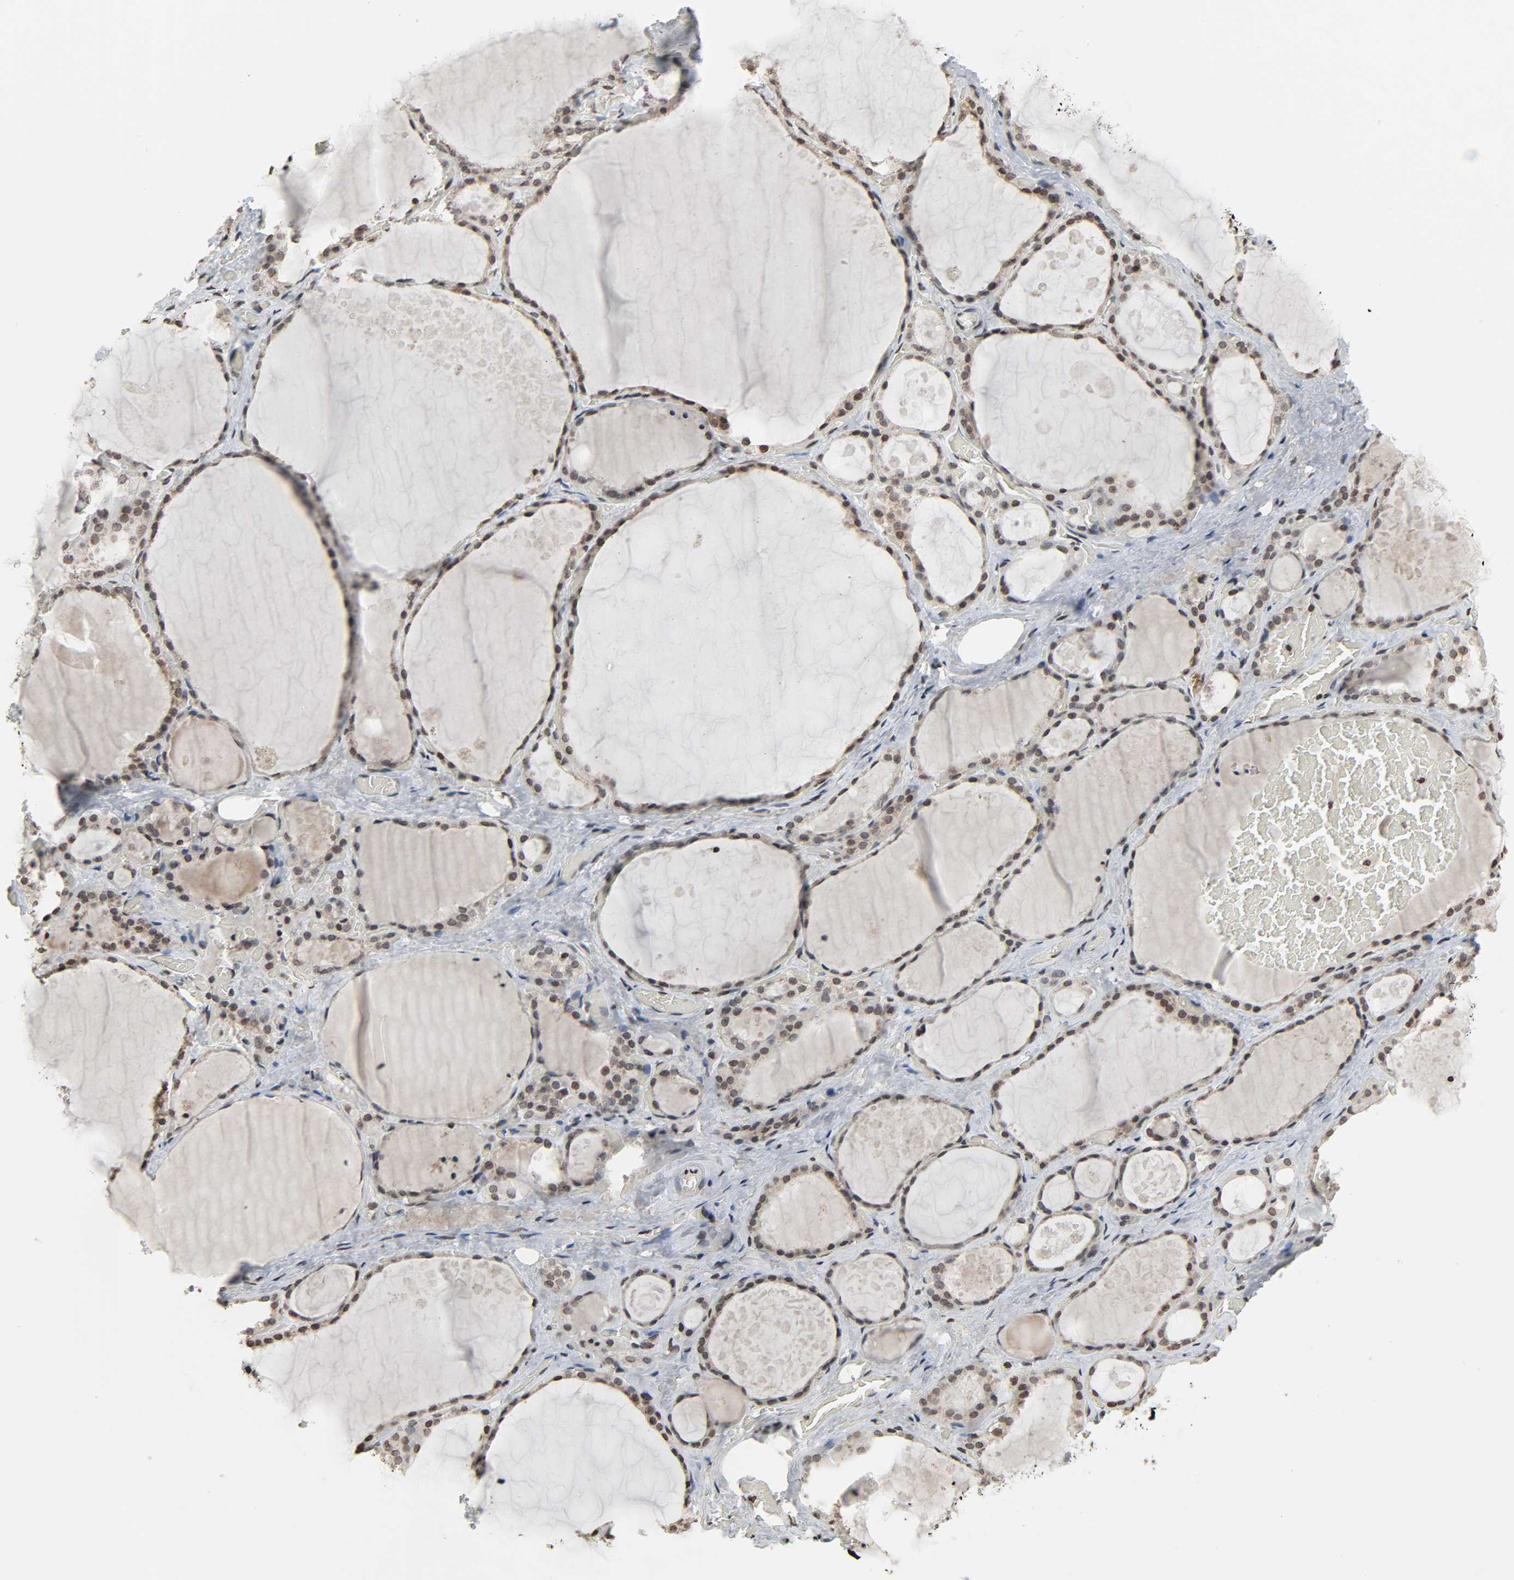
{"staining": {"intensity": "moderate", "quantity": ">75%", "location": "nuclear"}, "tissue": "thyroid gland", "cell_type": "Glandular cells", "image_type": "normal", "snomed": [{"axis": "morphology", "description": "Normal tissue, NOS"}, {"axis": "topography", "description": "Thyroid gland"}], "caption": "Moderate nuclear protein positivity is identified in approximately >75% of glandular cells in thyroid gland. (IHC, brightfield microscopy, high magnification).", "gene": "ELAVL1", "patient": {"sex": "male", "age": 61}}